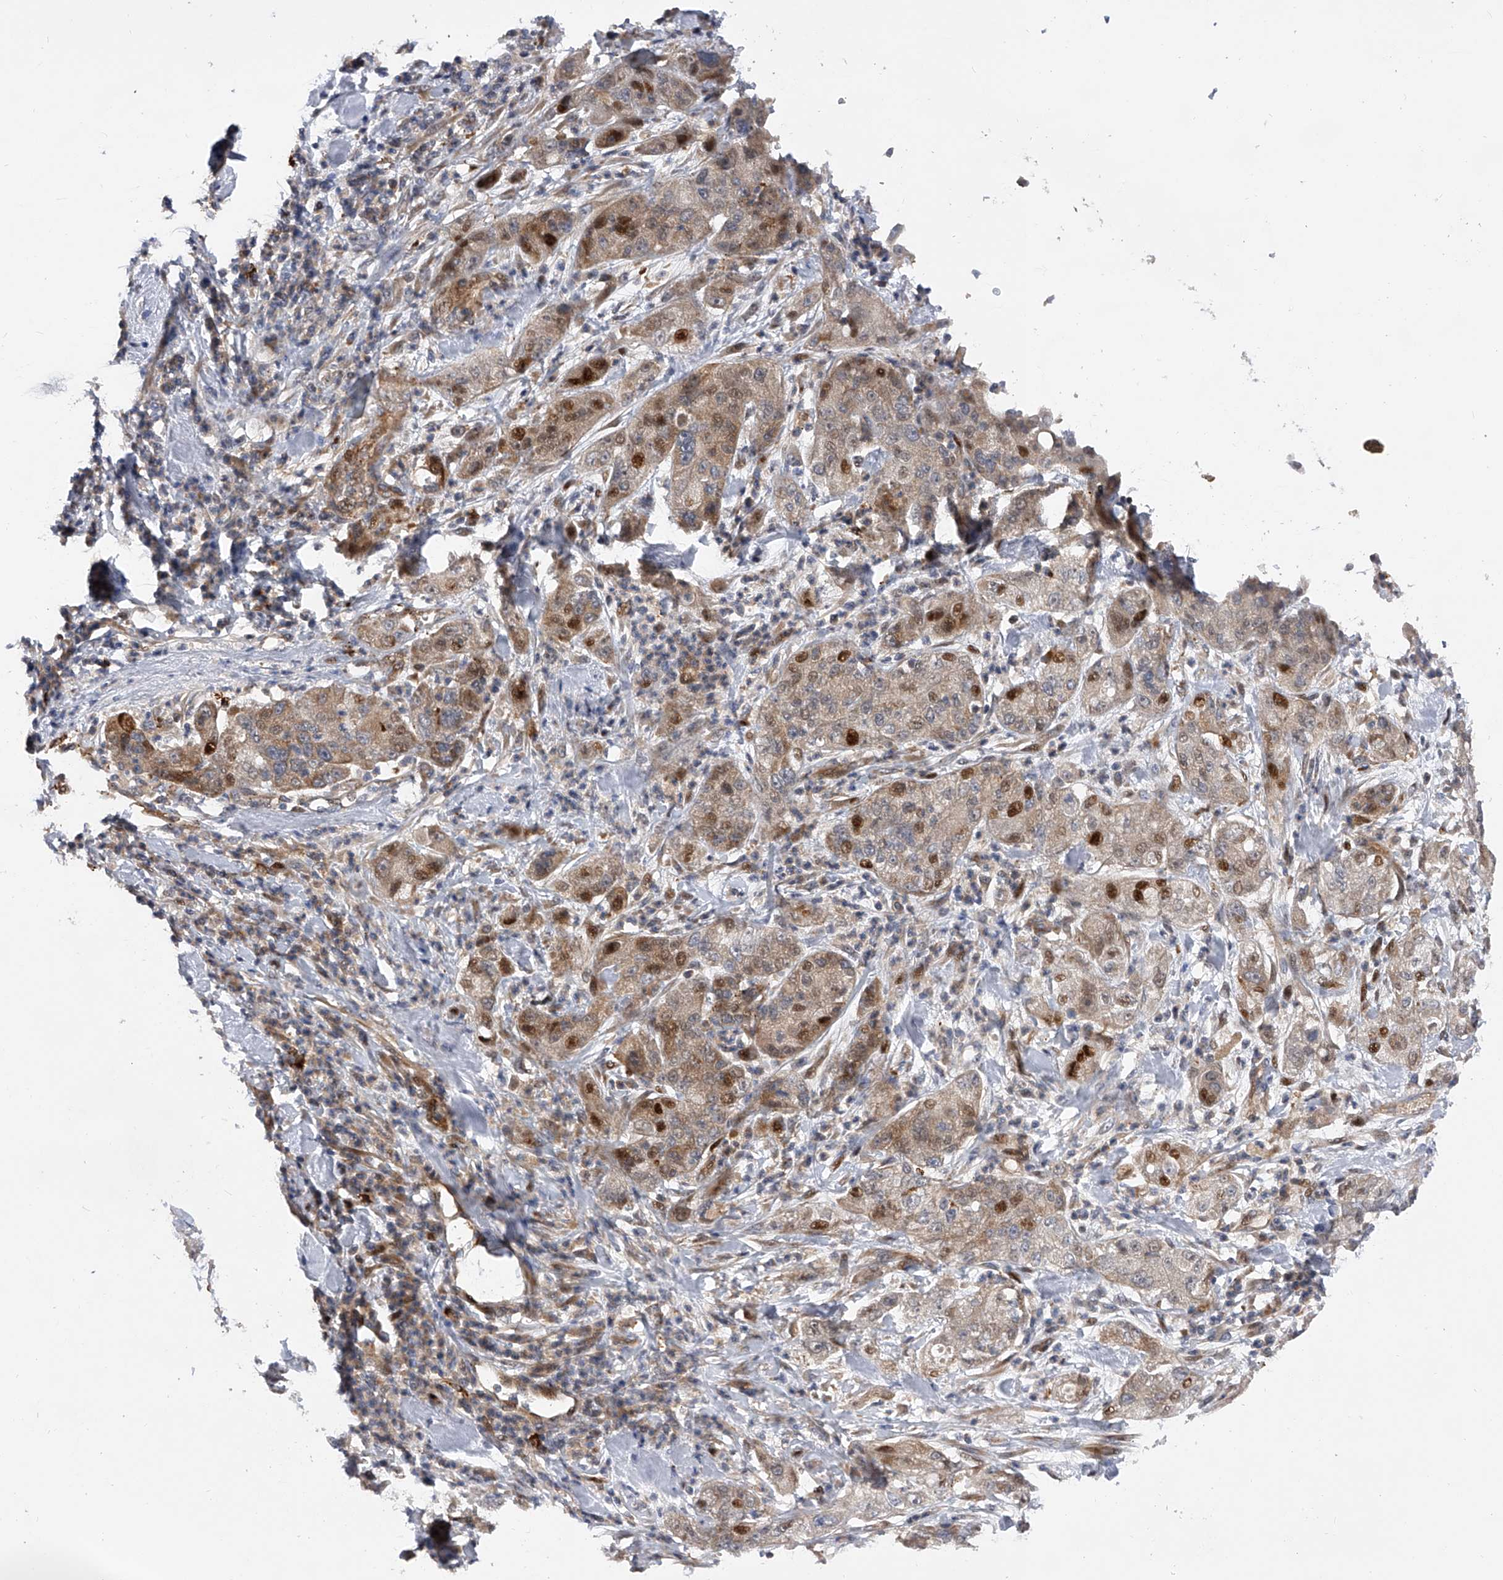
{"staining": {"intensity": "moderate", "quantity": "25%-75%", "location": "cytoplasmic/membranous,nuclear"}, "tissue": "pancreatic cancer", "cell_type": "Tumor cells", "image_type": "cancer", "snomed": [{"axis": "morphology", "description": "Adenocarcinoma, NOS"}, {"axis": "topography", "description": "Pancreas"}], "caption": "Tumor cells exhibit moderate cytoplasmic/membranous and nuclear staining in approximately 25%-75% of cells in pancreatic cancer. (Brightfield microscopy of DAB IHC at high magnification).", "gene": "PDSS2", "patient": {"sex": "female", "age": 78}}